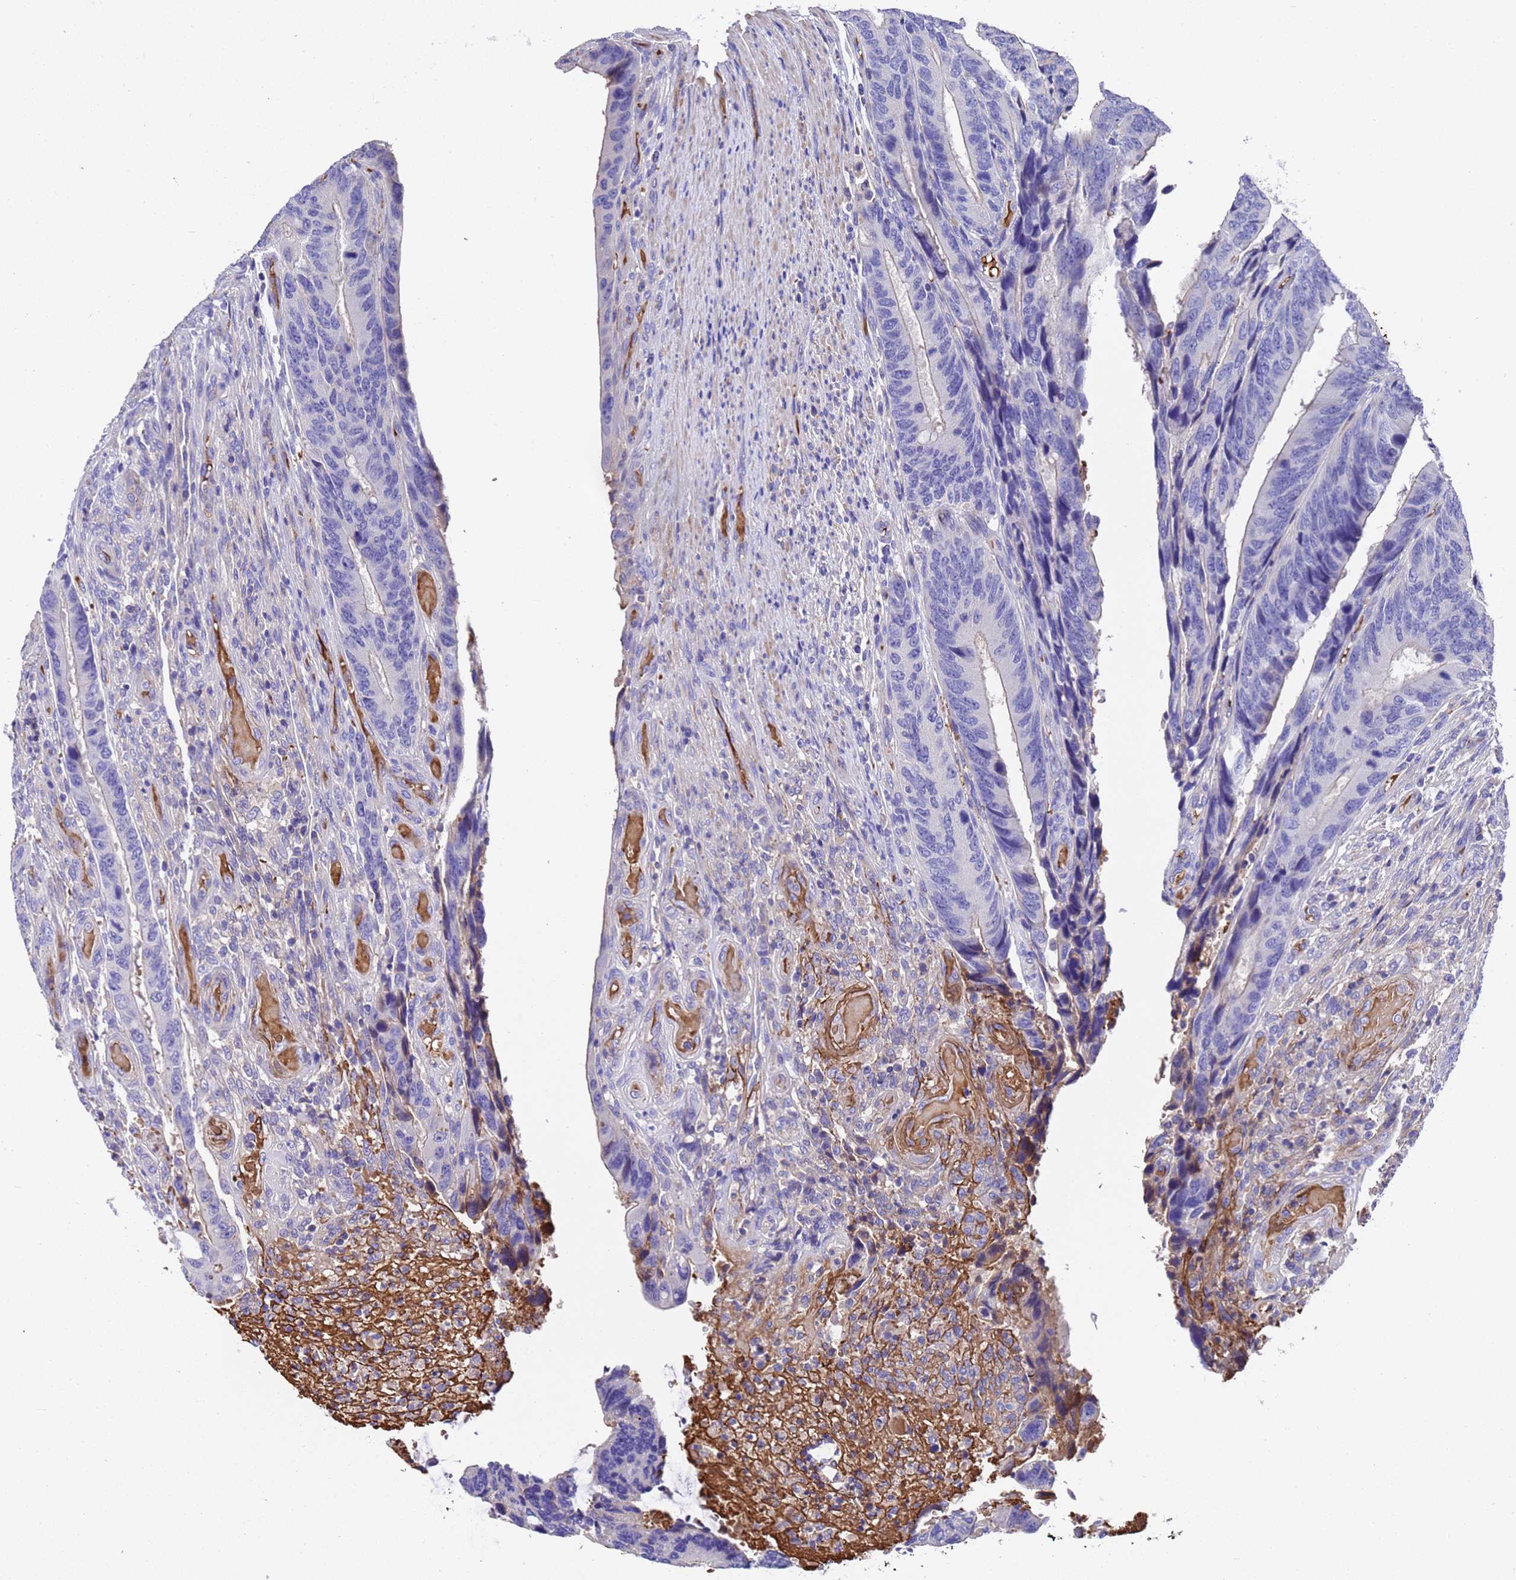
{"staining": {"intensity": "moderate", "quantity": "<25%", "location": "cytoplasmic/membranous"}, "tissue": "colorectal cancer", "cell_type": "Tumor cells", "image_type": "cancer", "snomed": [{"axis": "morphology", "description": "Adenocarcinoma, NOS"}, {"axis": "topography", "description": "Colon"}], "caption": "DAB (3,3'-diaminobenzidine) immunohistochemical staining of human colorectal cancer exhibits moderate cytoplasmic/membranous protein expression in approximately <25% of tumor cells.", "gene": "ELP6", "patient": {"sex": "male", "age": 87}}